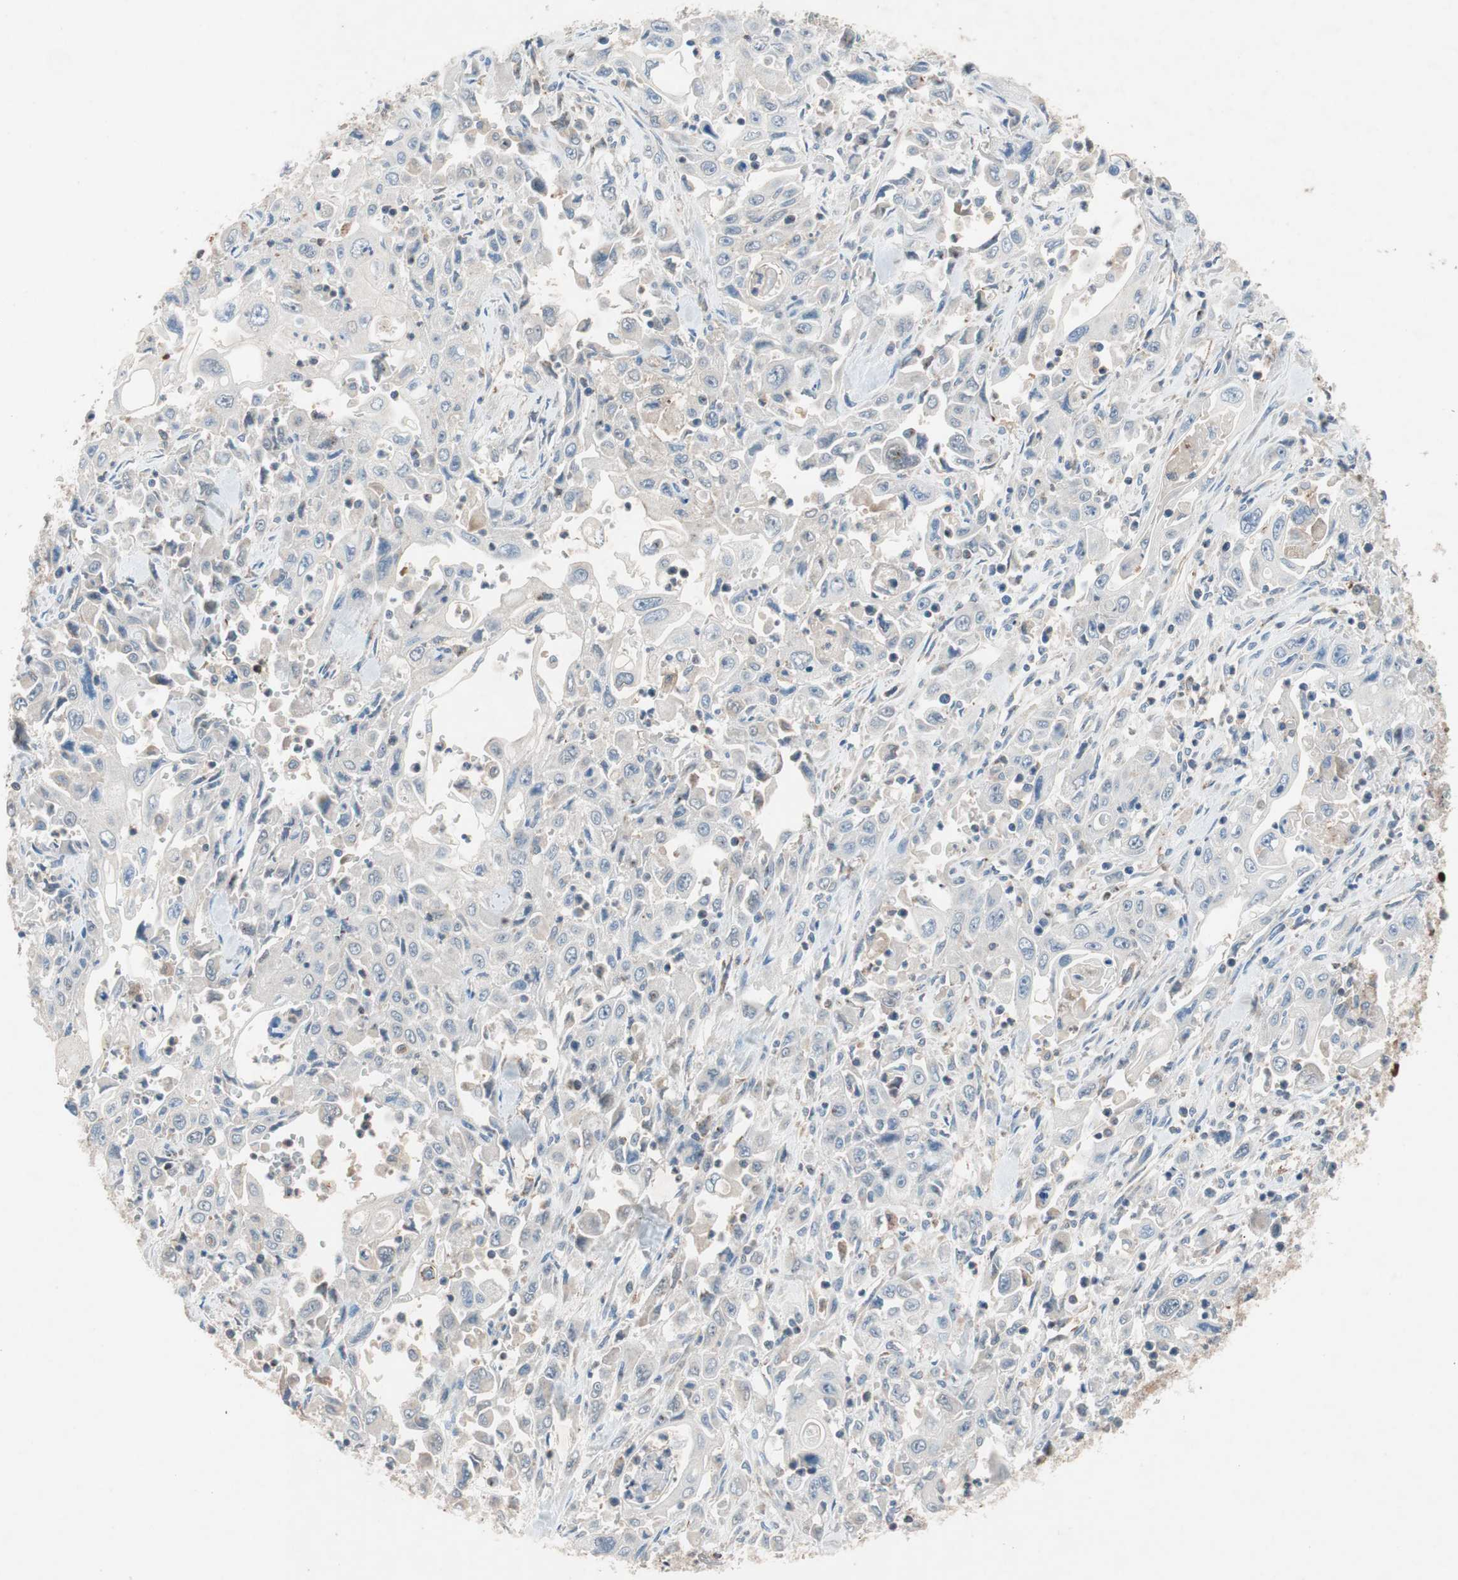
{"staining": {"intensity": "negative", "quantity": "none", "location": "none"}, "tissue": "pancreatic cancer", "cell_type": "Tumor cells", "image_type": "cancer", "snomed": [{"axis": "morphology", "description": "Adenocarcinoma, NOS"}, {"axis": "topography", "description": "Pancreas"}], "caption": "High magnification brightfield microscopy of adenocarcinoma (pancreatic) stained with DAB (3,3'-diaminobenzidine) (brown) and counterstained with hematoxylin (blue): tumor cells show no significant expression.", "gene": "GALT", "patient": {"sex": "male", "age": 70}}